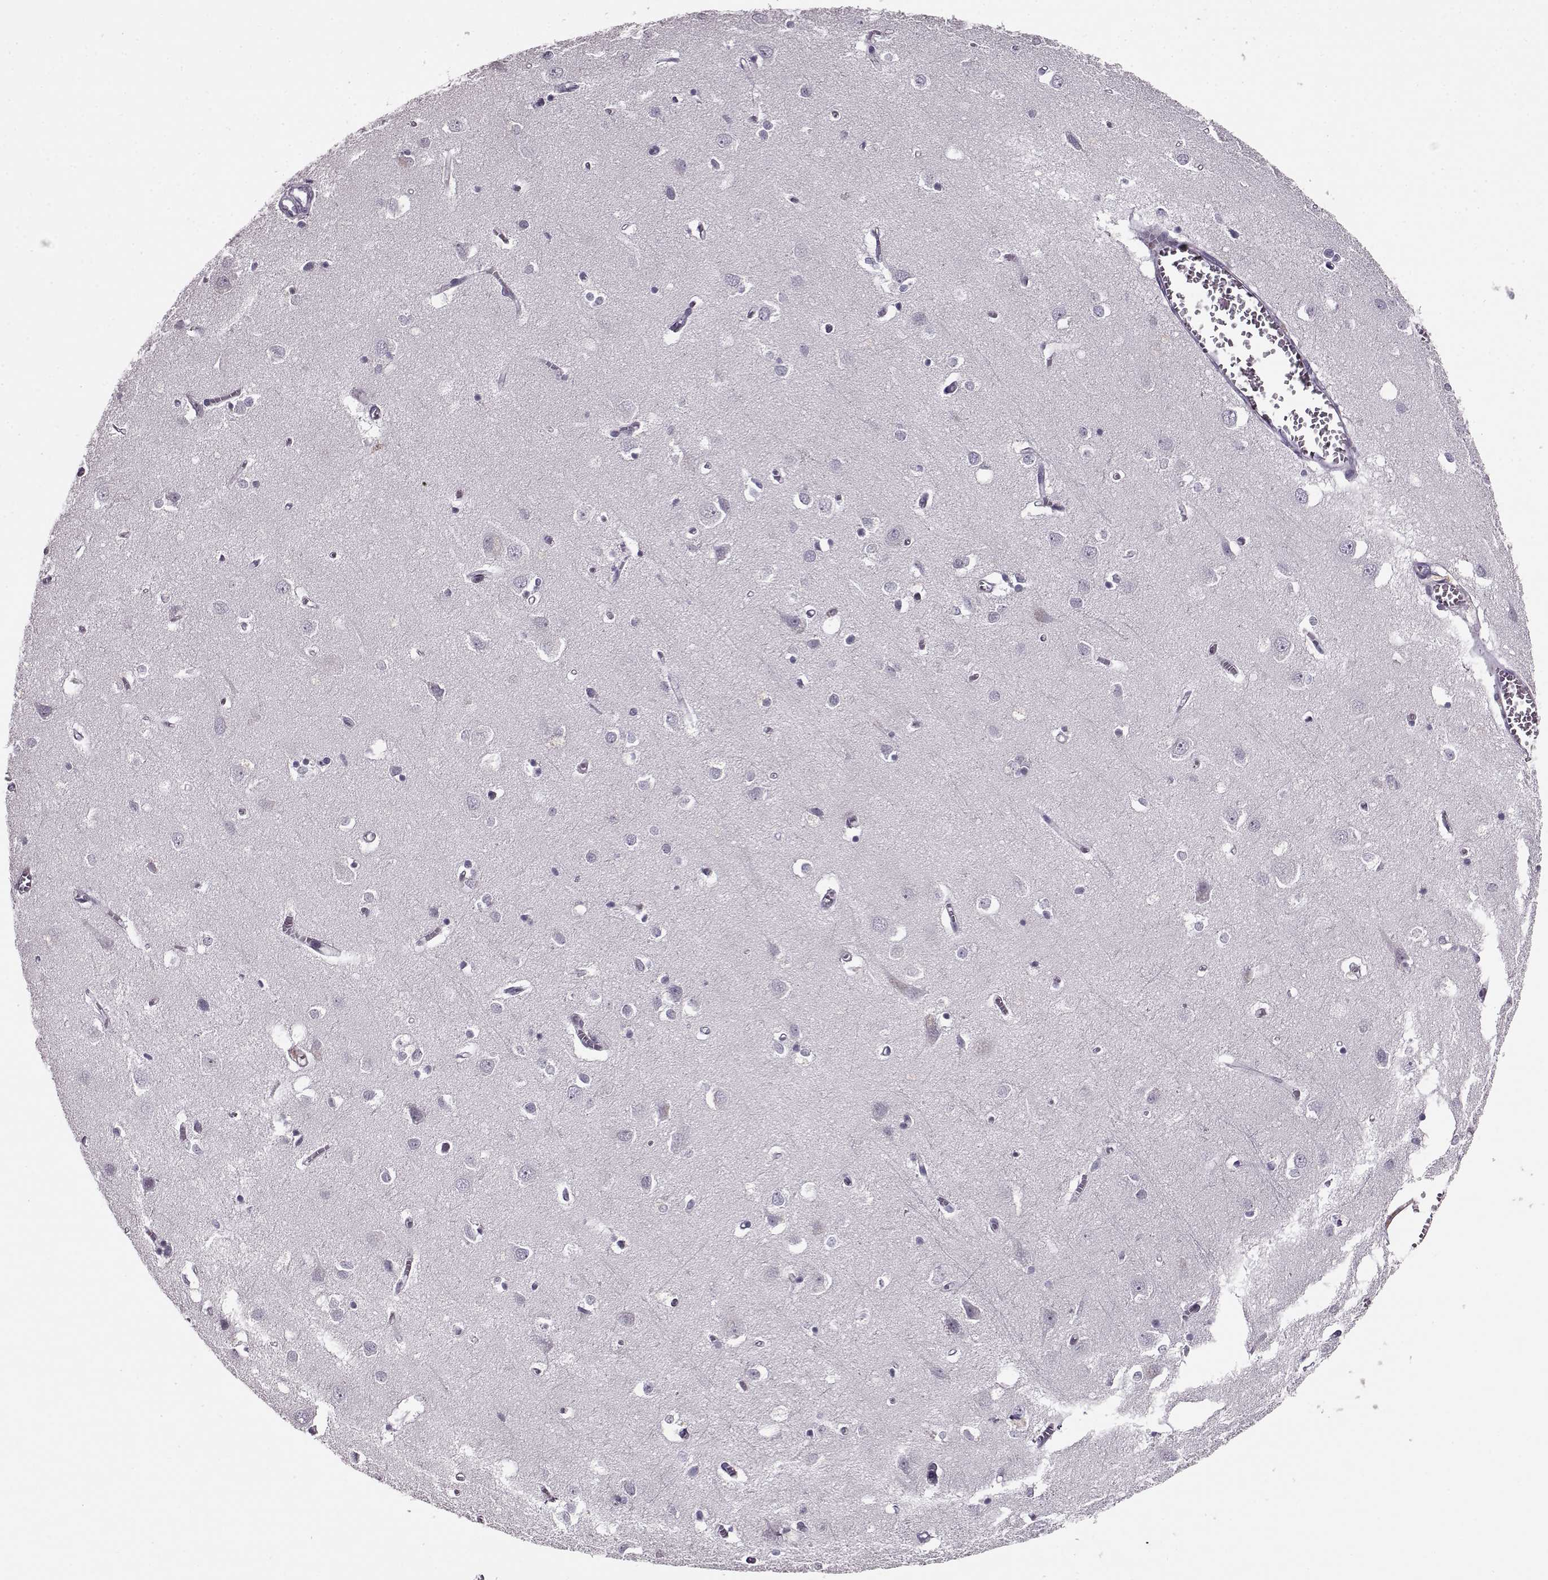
{"staining": {"intensity": "negative", "quantity": "none", "location": "none"}, "tissue": "cerebral cortex", "cell_type": "Endothelial cells", "image_type": "normal", "snomed": [{"axis": "morphology", "description": "Normal tissue, NOS"}, {"axis": "topography", "description": "Cerebral cortex"}], "caption": "IHC of unremarkable human cerebral cortex displays no expression in endothelial cells.", "gene": "RP1L1", "patient": {"sex": "male", "age": 70}}